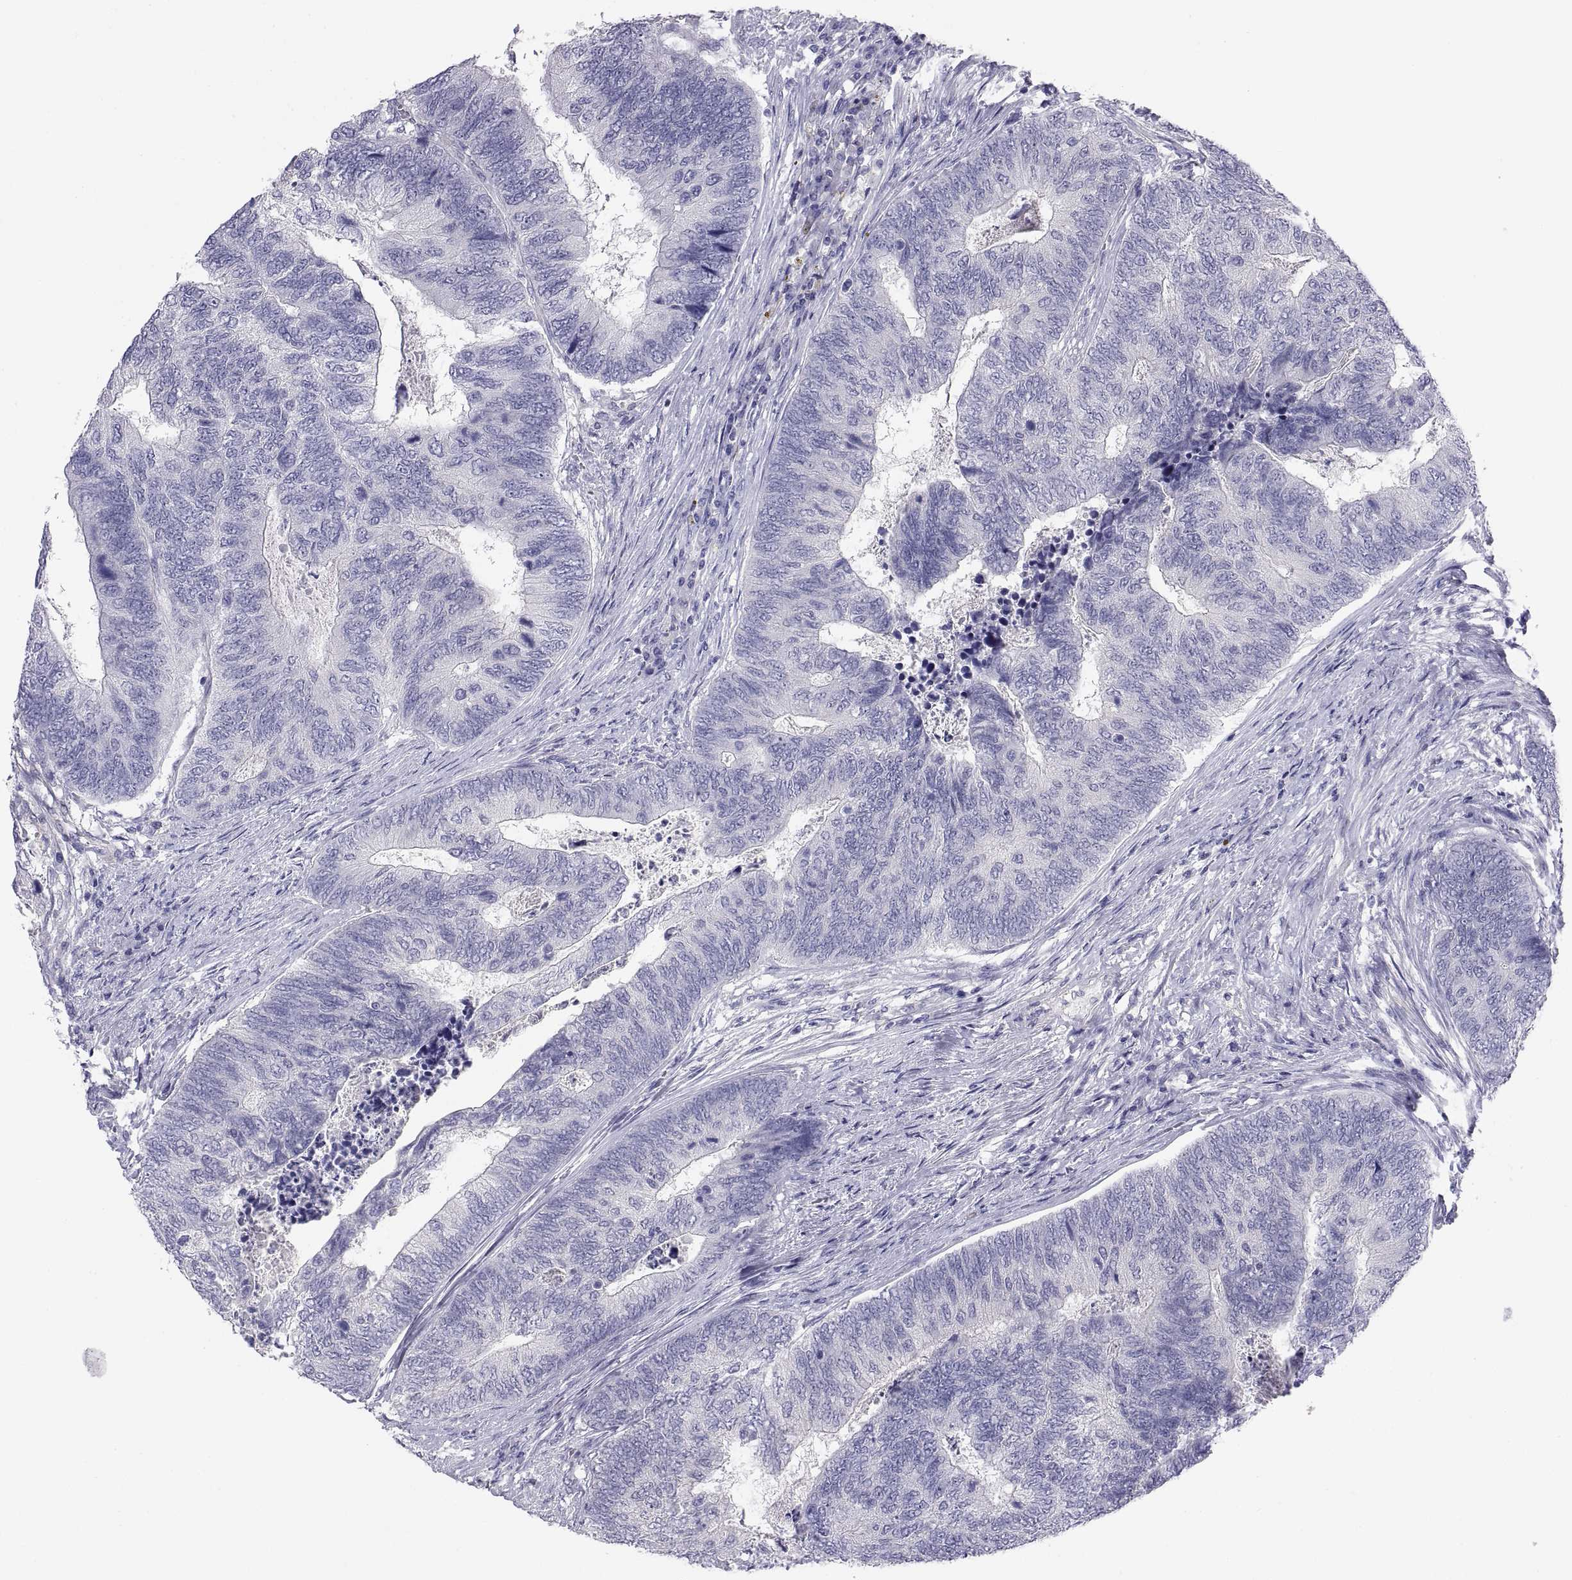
{"staining": {"intensity": "negative", "quantity": "none", "location": "none"}, "tissue": "colorectal cancer", "cell_type": "Tumor cells", "image_type": "cancer", "snomed": [{"axis": "morphology", "description": "Adenocarcinoma, NOS"}, {"axis": "topography", "description": "Colon"}], "caption": "The micrograph demonstrates no significant staining in tumor cells of colorectal adenocarcinoma.", "gene": "STRC", "patient": {"sex": "female", "age": 67}}